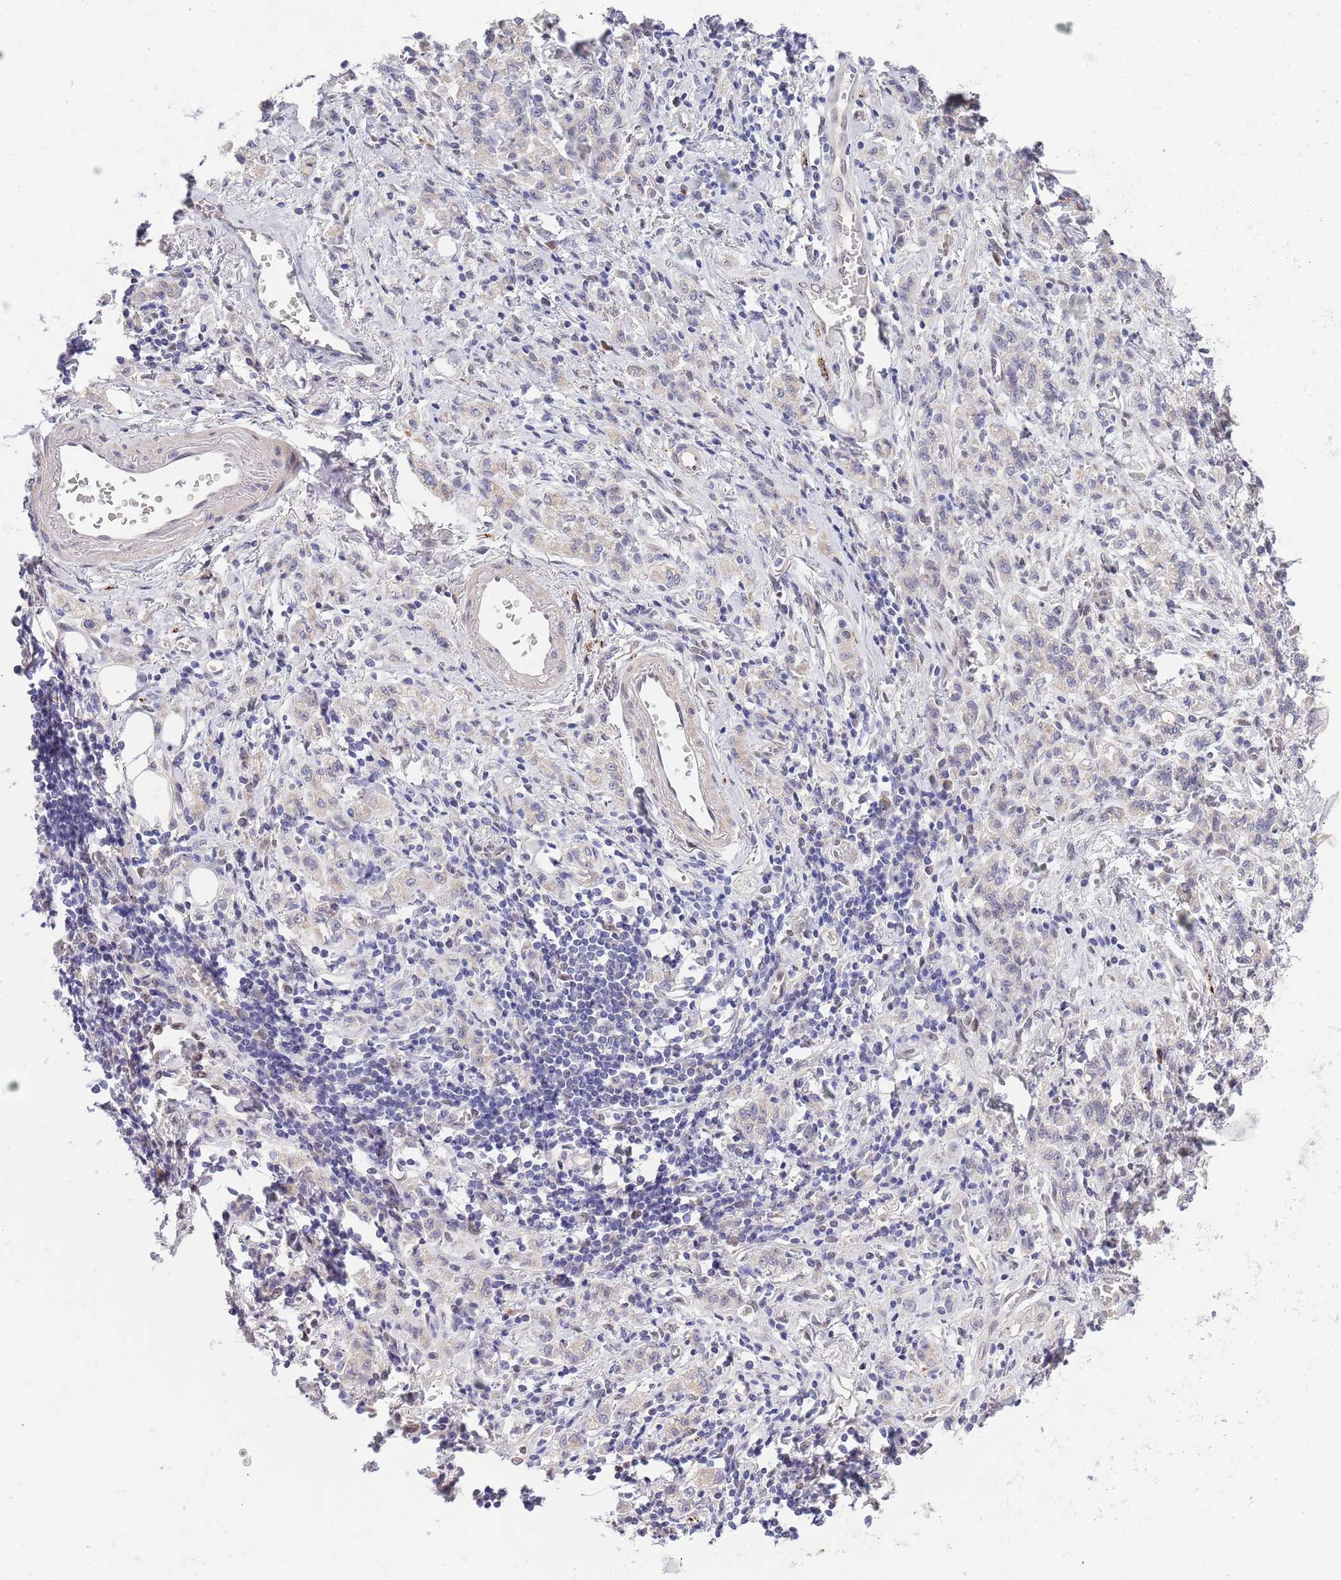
{"staining": {"intensity": "negative", "quantity": "none", "location": "none"}, "tissue": "stomach cancer", "cell_type": "Tumor cells", "image_type": "cancer", "snomed": [{"axis": "morphology", "description": "Adenocarcinoma, NOS"}, {"axis": "topography", "description": "Stomach"}], "caption": "This is a micrograph of immunohistochemistry staining of stomach cancer (adenocarcinoma), which shows no expression in tumor cells.", "gene": "NLRP6", "patient": {"sex": "male", "age": 77}}